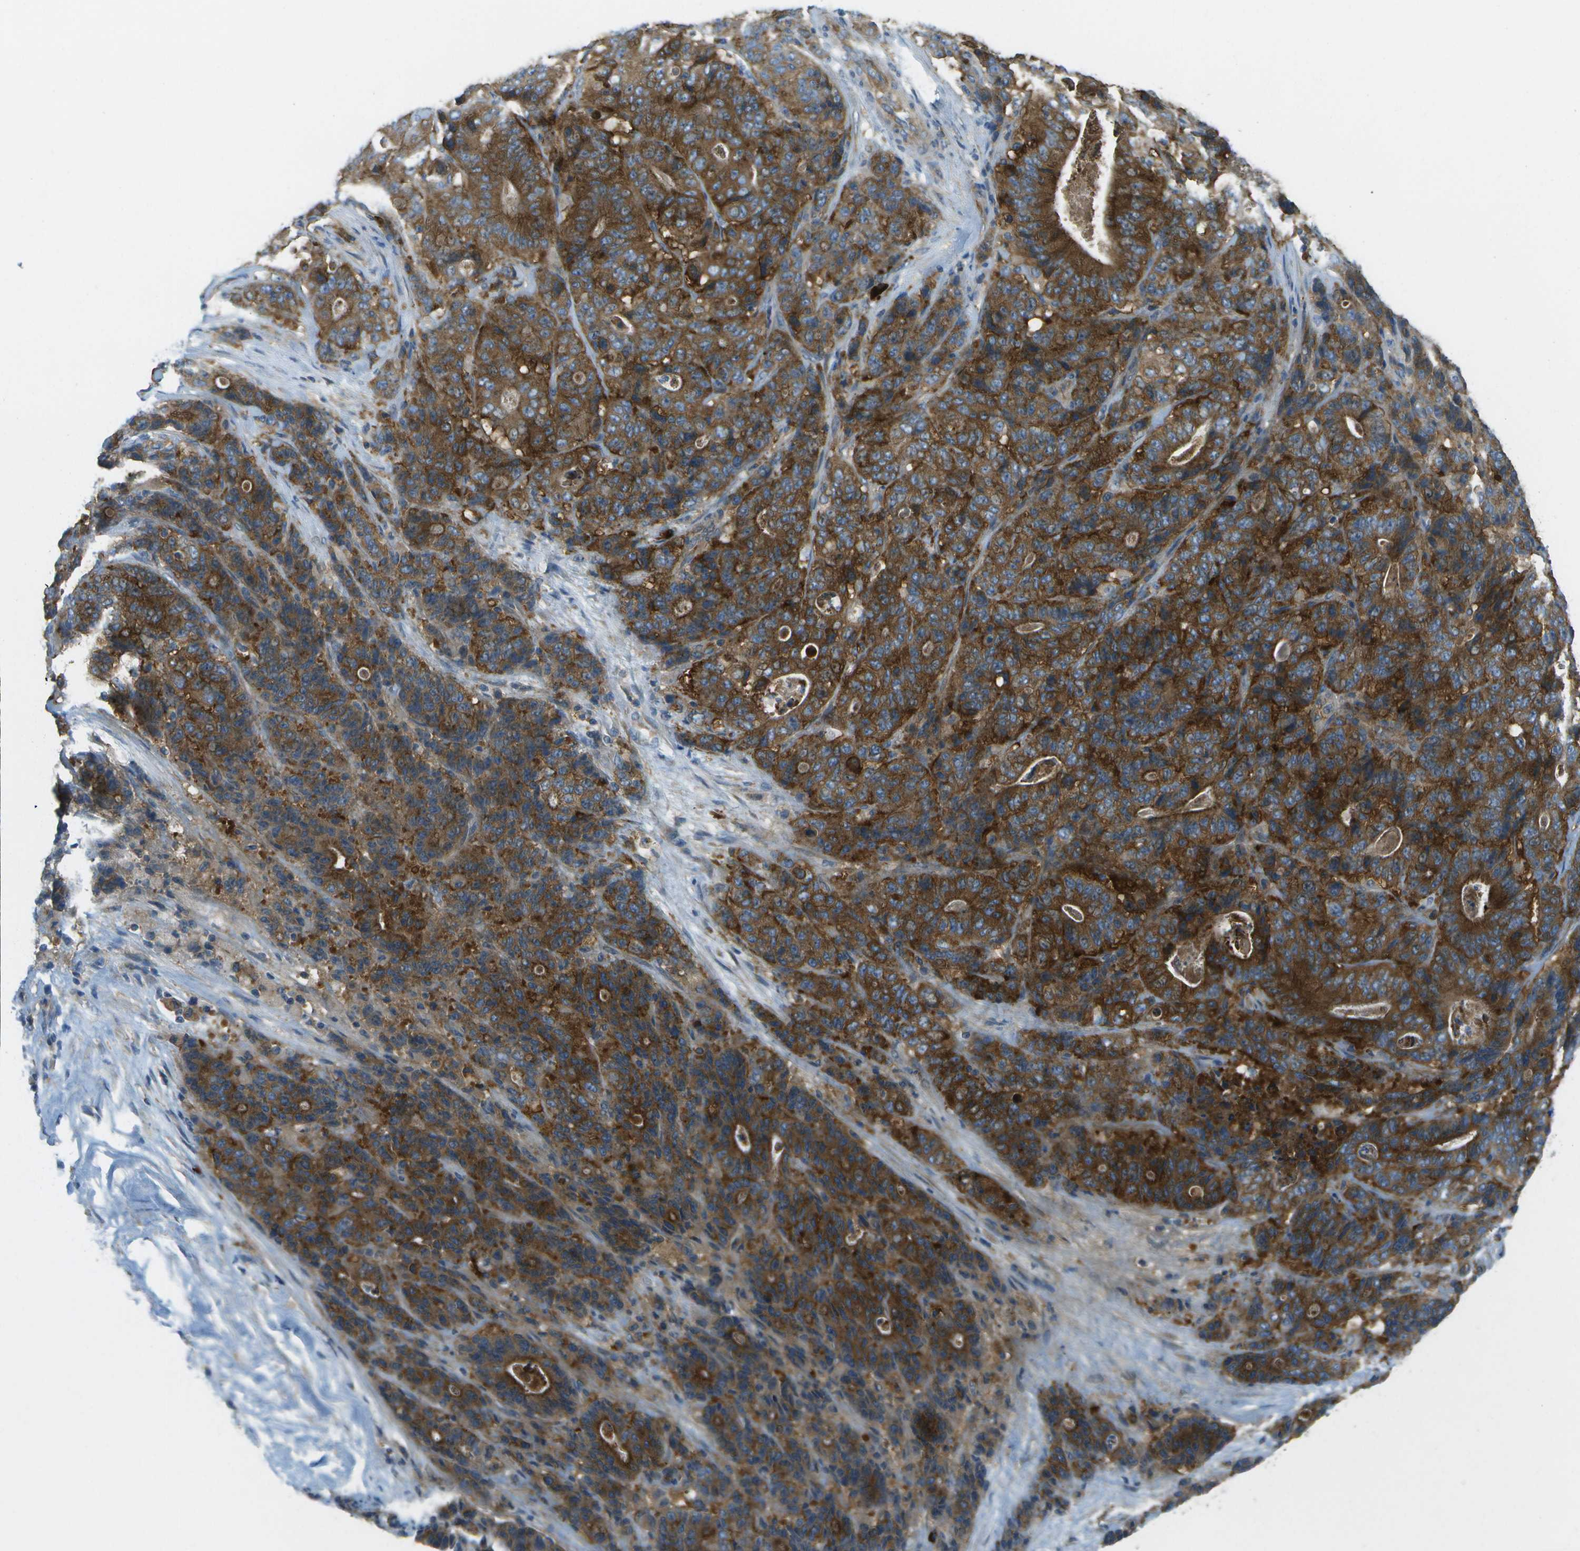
{"staining": {"intensity": "strong", "quantity": ">75%", "location": "cytoplasmic/membranous"}, "tissue": "stomach cancer", "cell_type": "Tumor cells", "image_type": "cancer", "snomed": [{"axis": "morphology", "description": "Adenocarcinoma, NOS"}, {"axis": "topography", "description": "Stomach"}], "caption": "Protein staining of stomach cancer tissue displays strong cytoplasmic/membranous expression in approximately >75% of tumor cells.", "gene": "WNK2", "patient": {"sex": "female", "age": 73}}